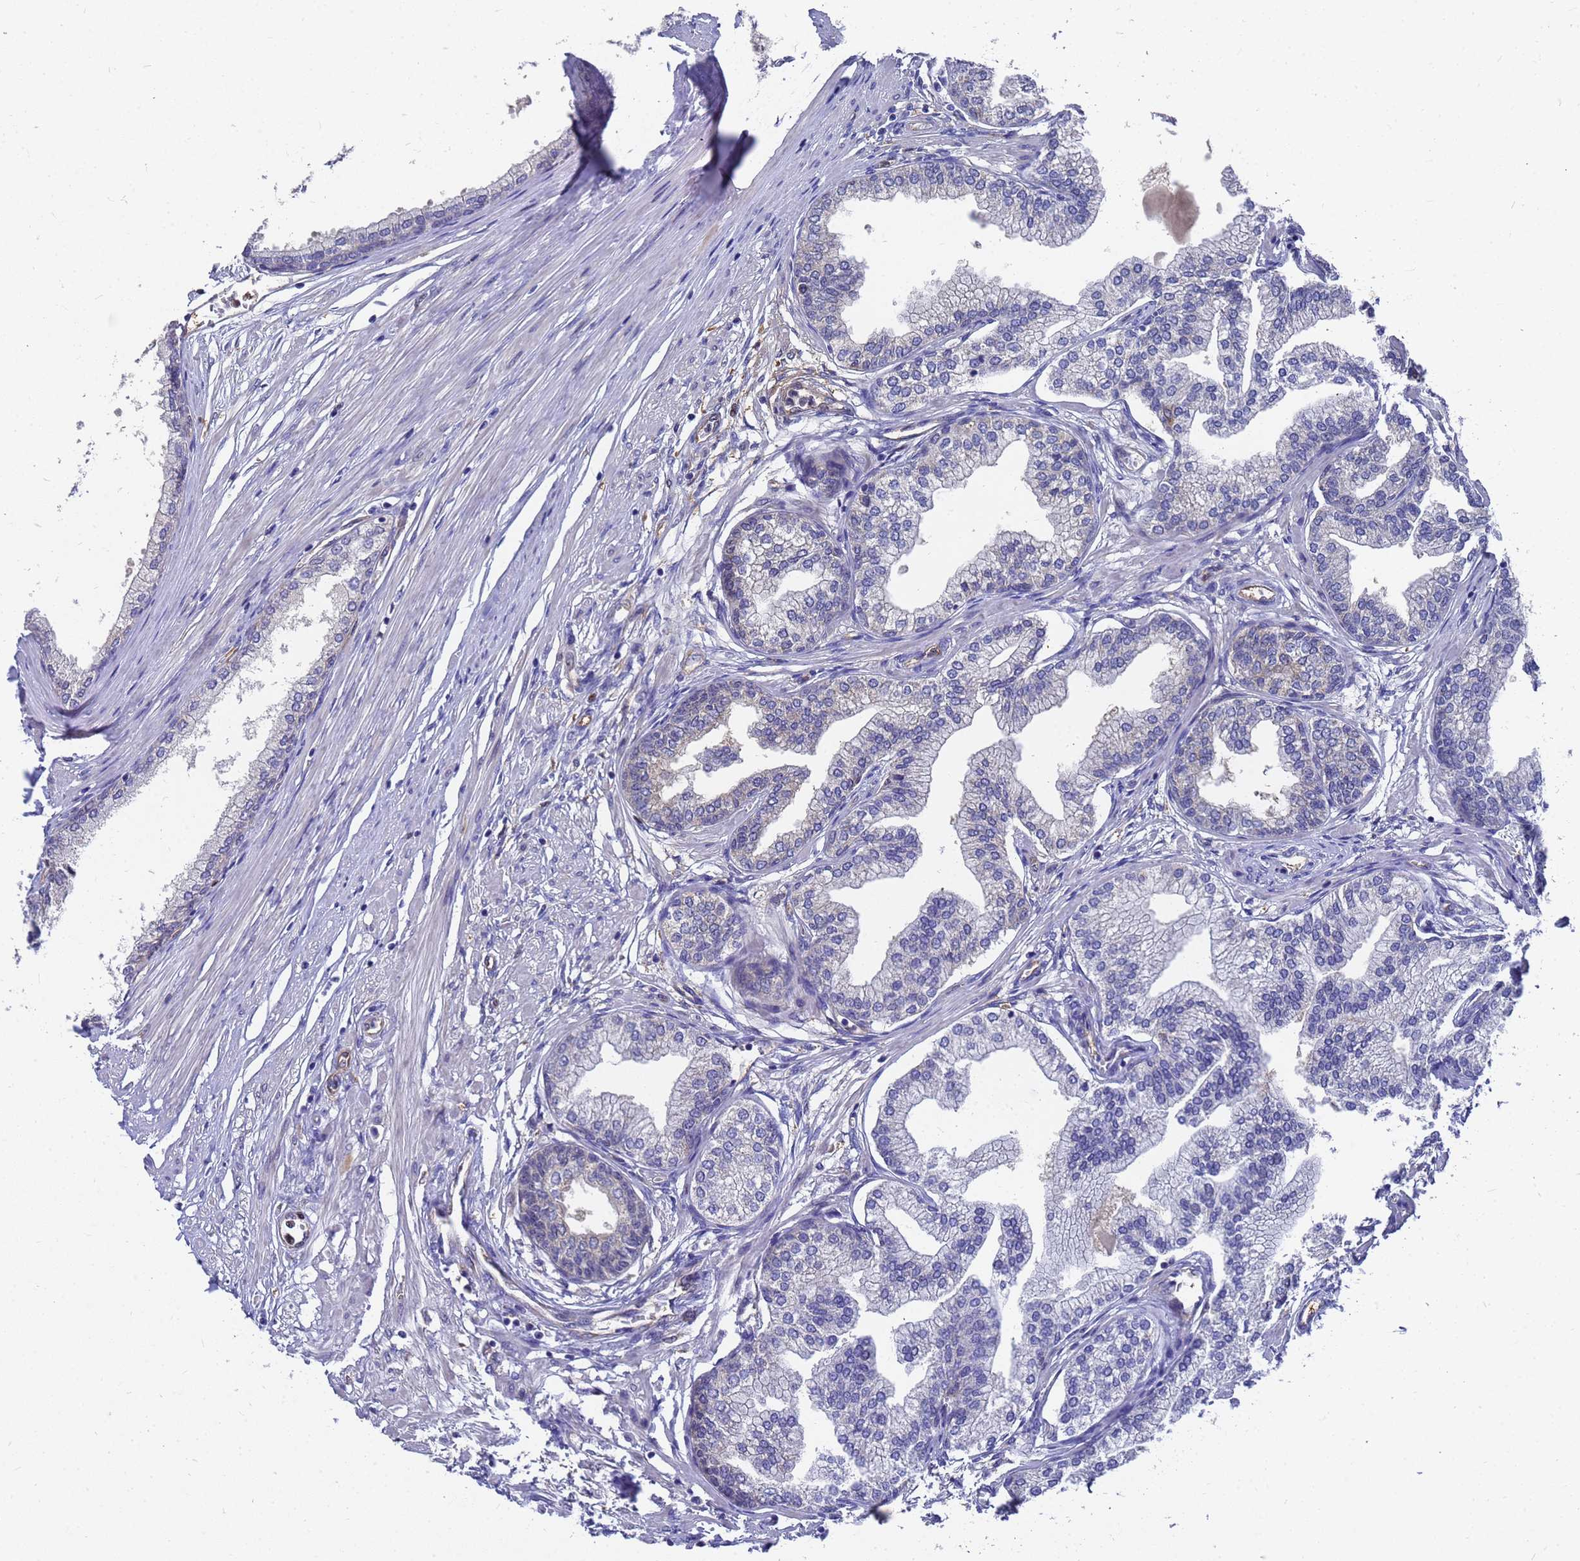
{"staining": {"intensity": "weak", "quantity": "<25%", "location": "cytoplasmic/membranous"}, "tissue": "prostate", "cell_type": "Glandular cells", "image_type": "normal", "snomed": [{"axis": "morphology", "description": "Normal tissue, NOS"}, {"axis": "morphology", "description": "Urothelial carcinoma, Low grade"}, {"axis": "topography", "description": "Urinary bladder"}, {"axis": "topography", "description": "Prostate"}], "caption": "Benign prostate was stained to show a protein in brown. There is no significant staining in glandular cells. (DAB IHC, high magnification).", "gene": "SLC35E2B", "patient": {"sex": "male", "age": 60}}